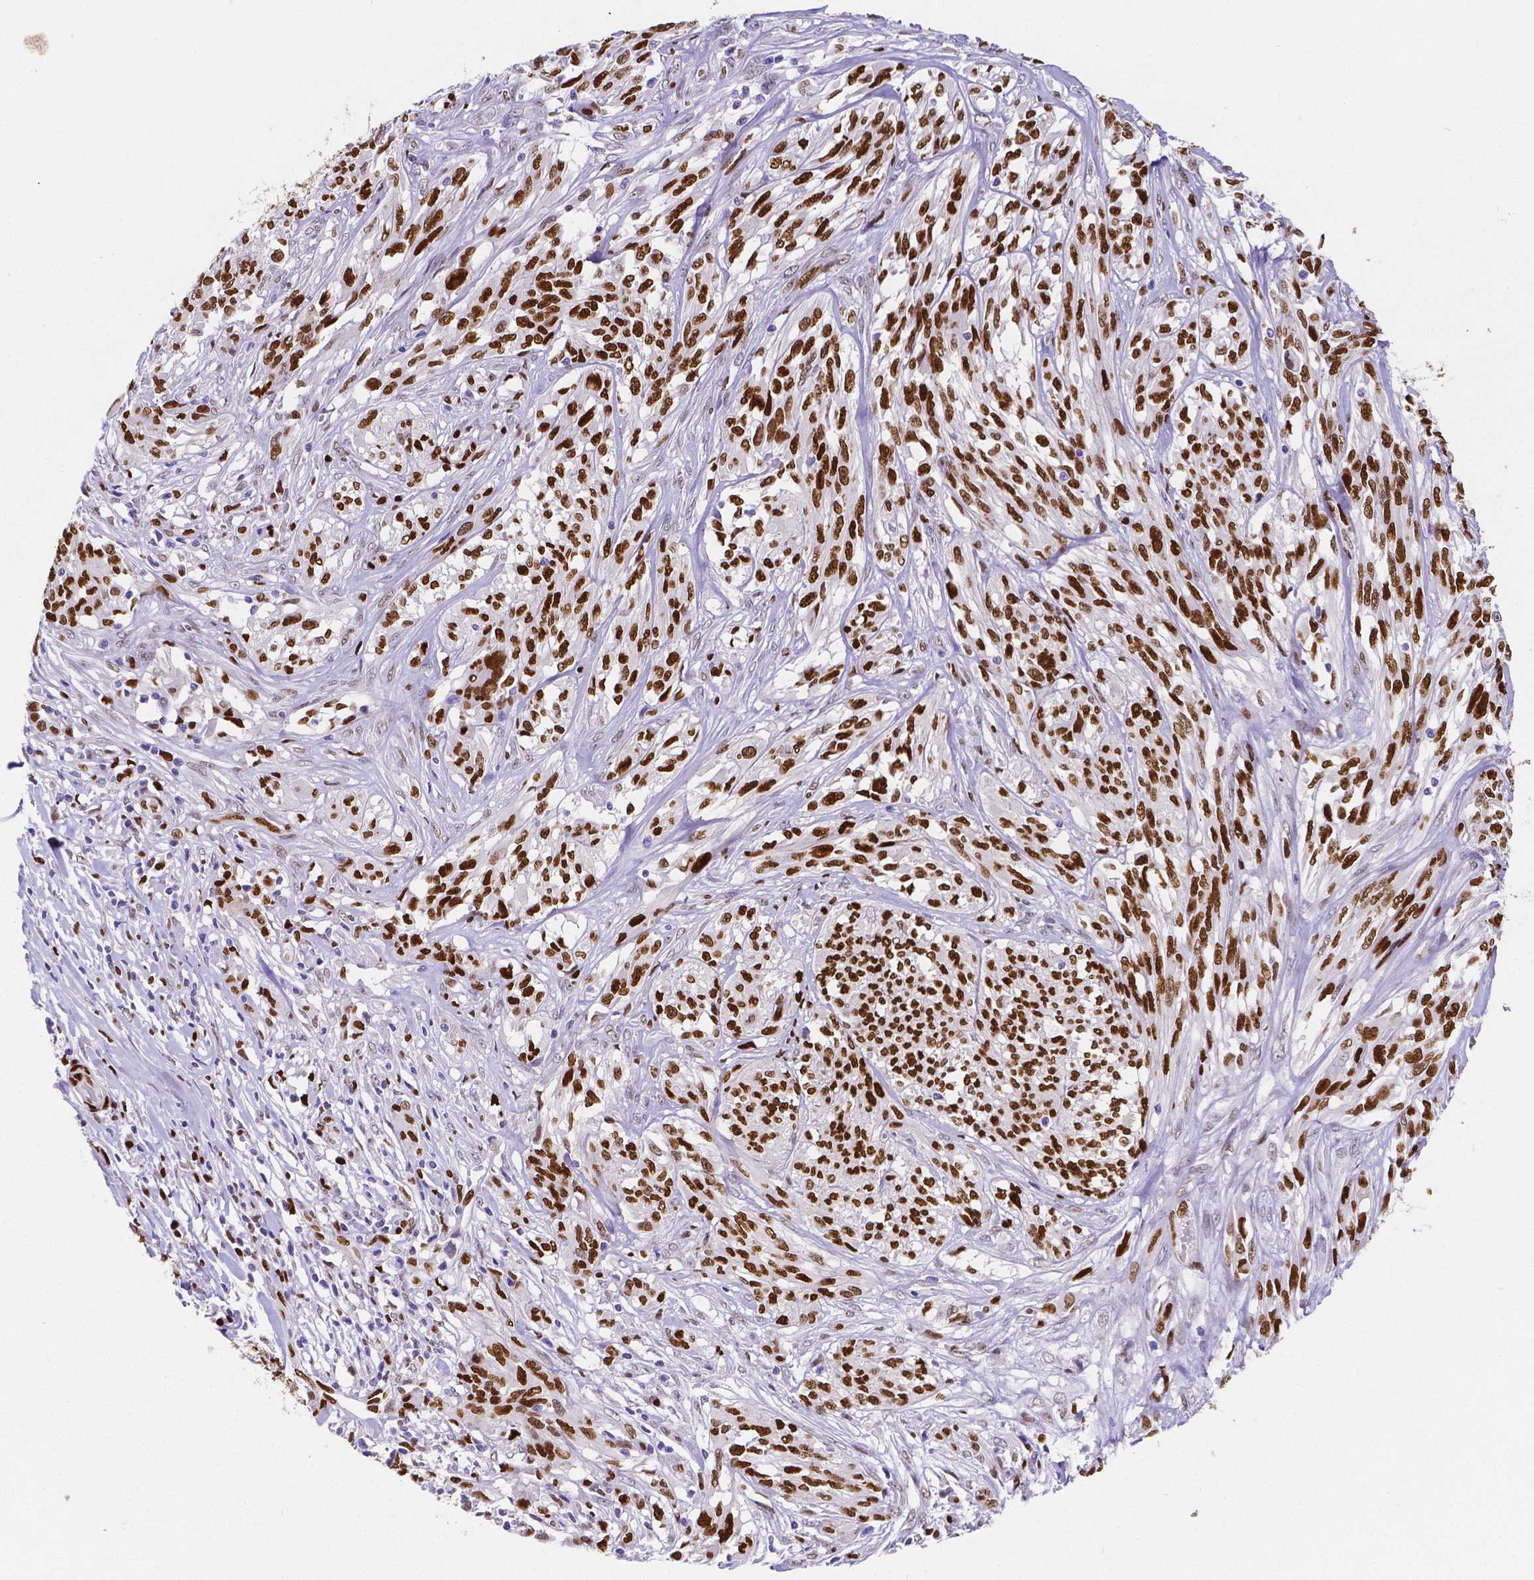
{"staining": {"intensity": "strong", "quantity": ">75%", "location": "nuclear"}, "tissue": "melanoma", "cell_type": "Tumor cells", "image_type": "cancer", "snomed": [{"axis": "morphology", "description": "Malignant melanoma, NOS"}, {"axis": "topography", "description": "Skin"}], "caption": "Melanoma stained with IHC shows strong nuclear positivity in approximately >75% of tumor cells.", "gene": "MEF2C", "patient": {"sex": "female", "age": 91}}